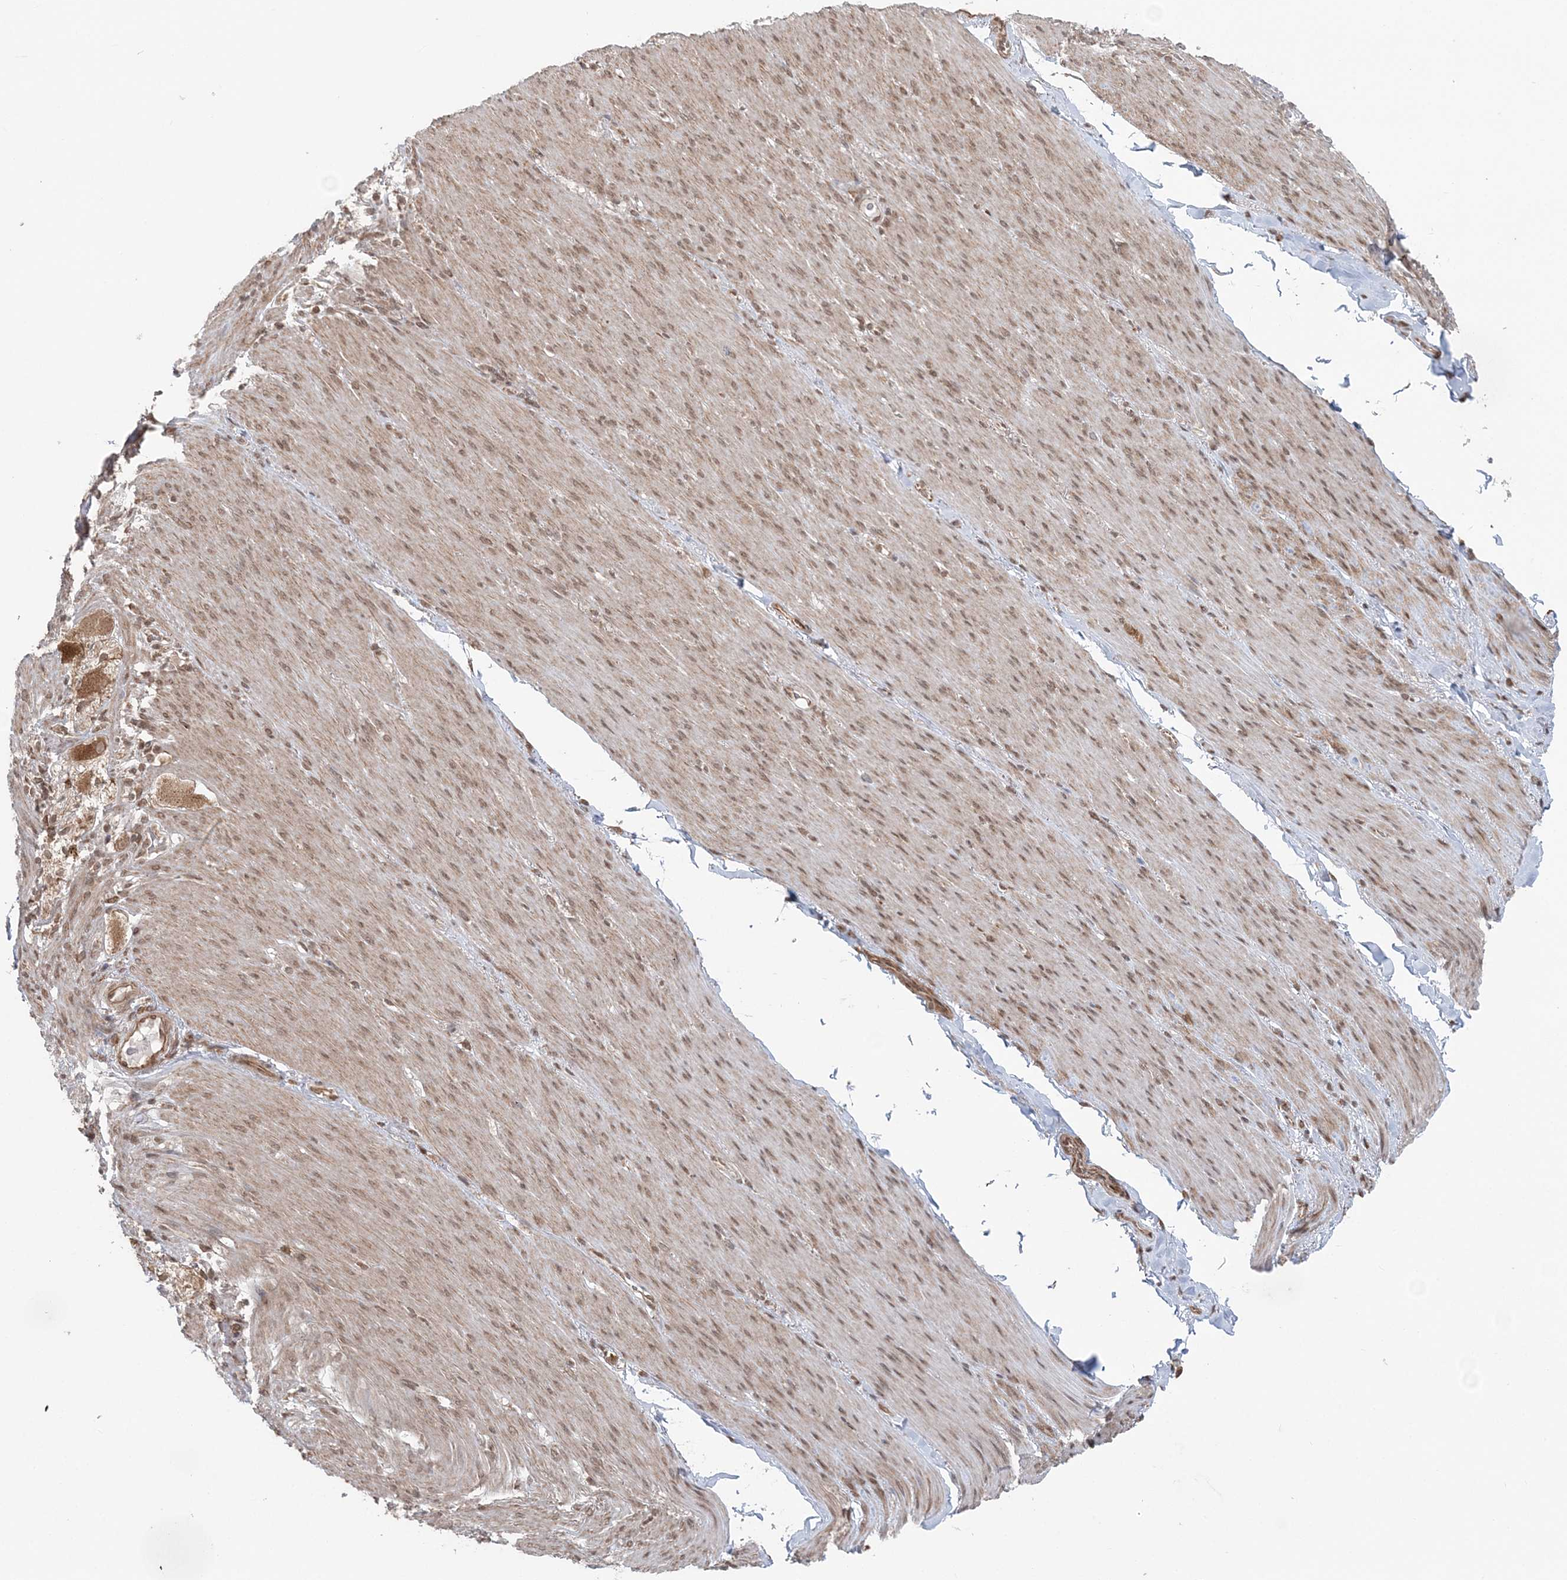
{"staining": {"intensity": "moderate", "quantity": "25%-75%", "location": "nuclear"}, "tissue": "adipose tissue", "cell_type": "Adipocytes", "image_type": "normal", "snomed": [{"axis": "morphology", "description": "Normal tissue, NOS"}, {"axis": "topography", "description": "Colon"}, {"axis": "topography", "description": "Peripheral nerve tissue"}], "caption": "Immunohistochemical staining of benign human adipose tissue shows moderate nuclear protein positivity in approximately 25%-75% of adipocytes. (brown staining indicates protein expression, while blue staining denotes nuclei).", "gene": "TMED10", "patient": {"sex": "female", "age": 61}}